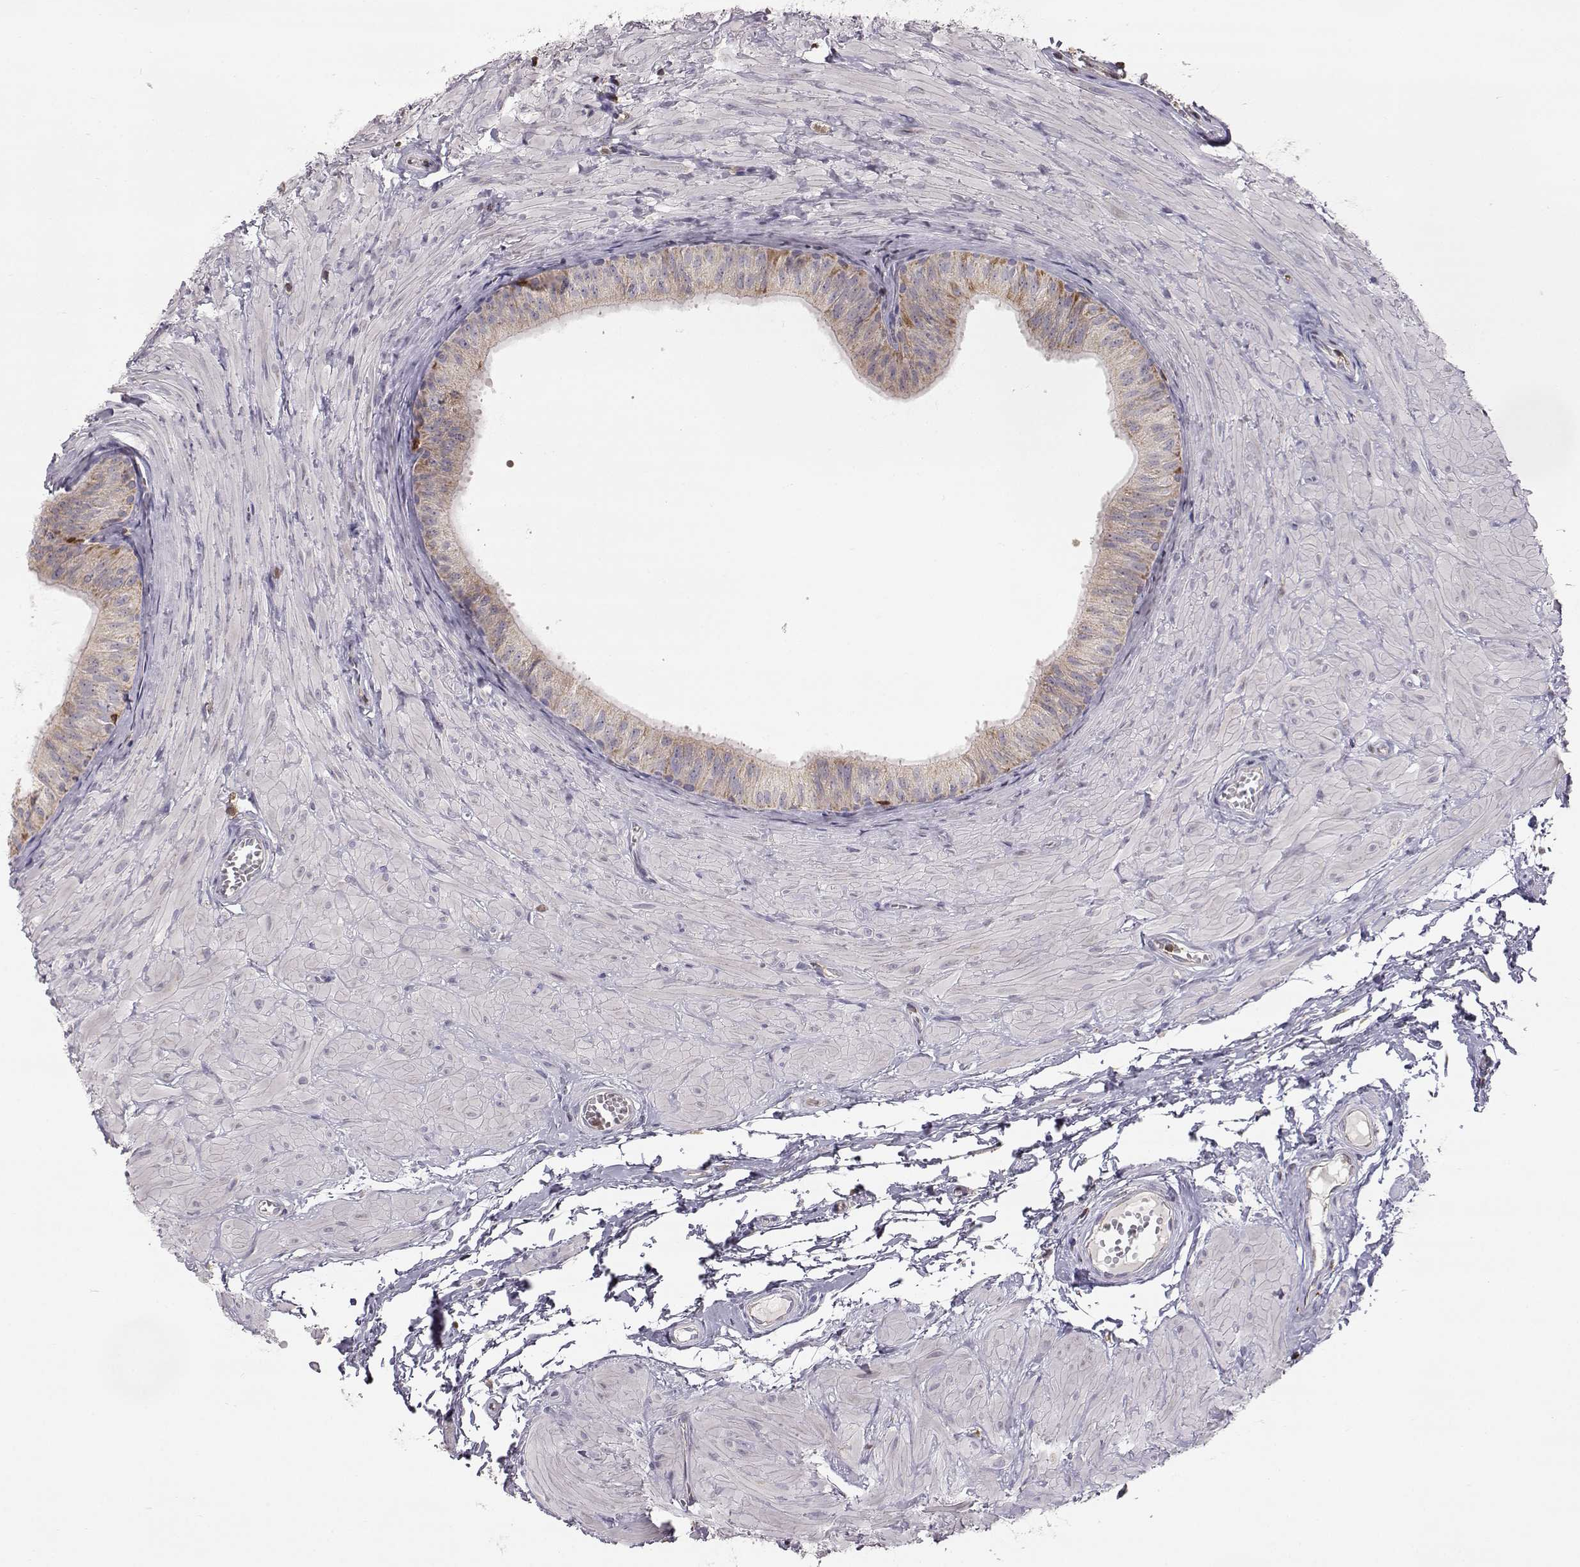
{"staining": {"intensity": "moderate", "quantity": "<25%", "location": "cytoplasmic/membranous"}, "tissue": "epididymis", "cell_type": "Glandular cells", "image_type": "normal", "snomed": [{"axis": "morphology", "description": "Normal tissue, NOS"}, {"axis": "topography", "description": "Epididymis"}, {"axis": "topography", "description": "Vas deferens"}], "caption": "Moderate cytoplasmic/membranous protein staining is seen in about <25% of glandular cells in epididymis. The protein is shown in brown color, while the nuclei are stained blue.", "gene": "GRAP2", "patient": {"sex": "male", "age": 23}}